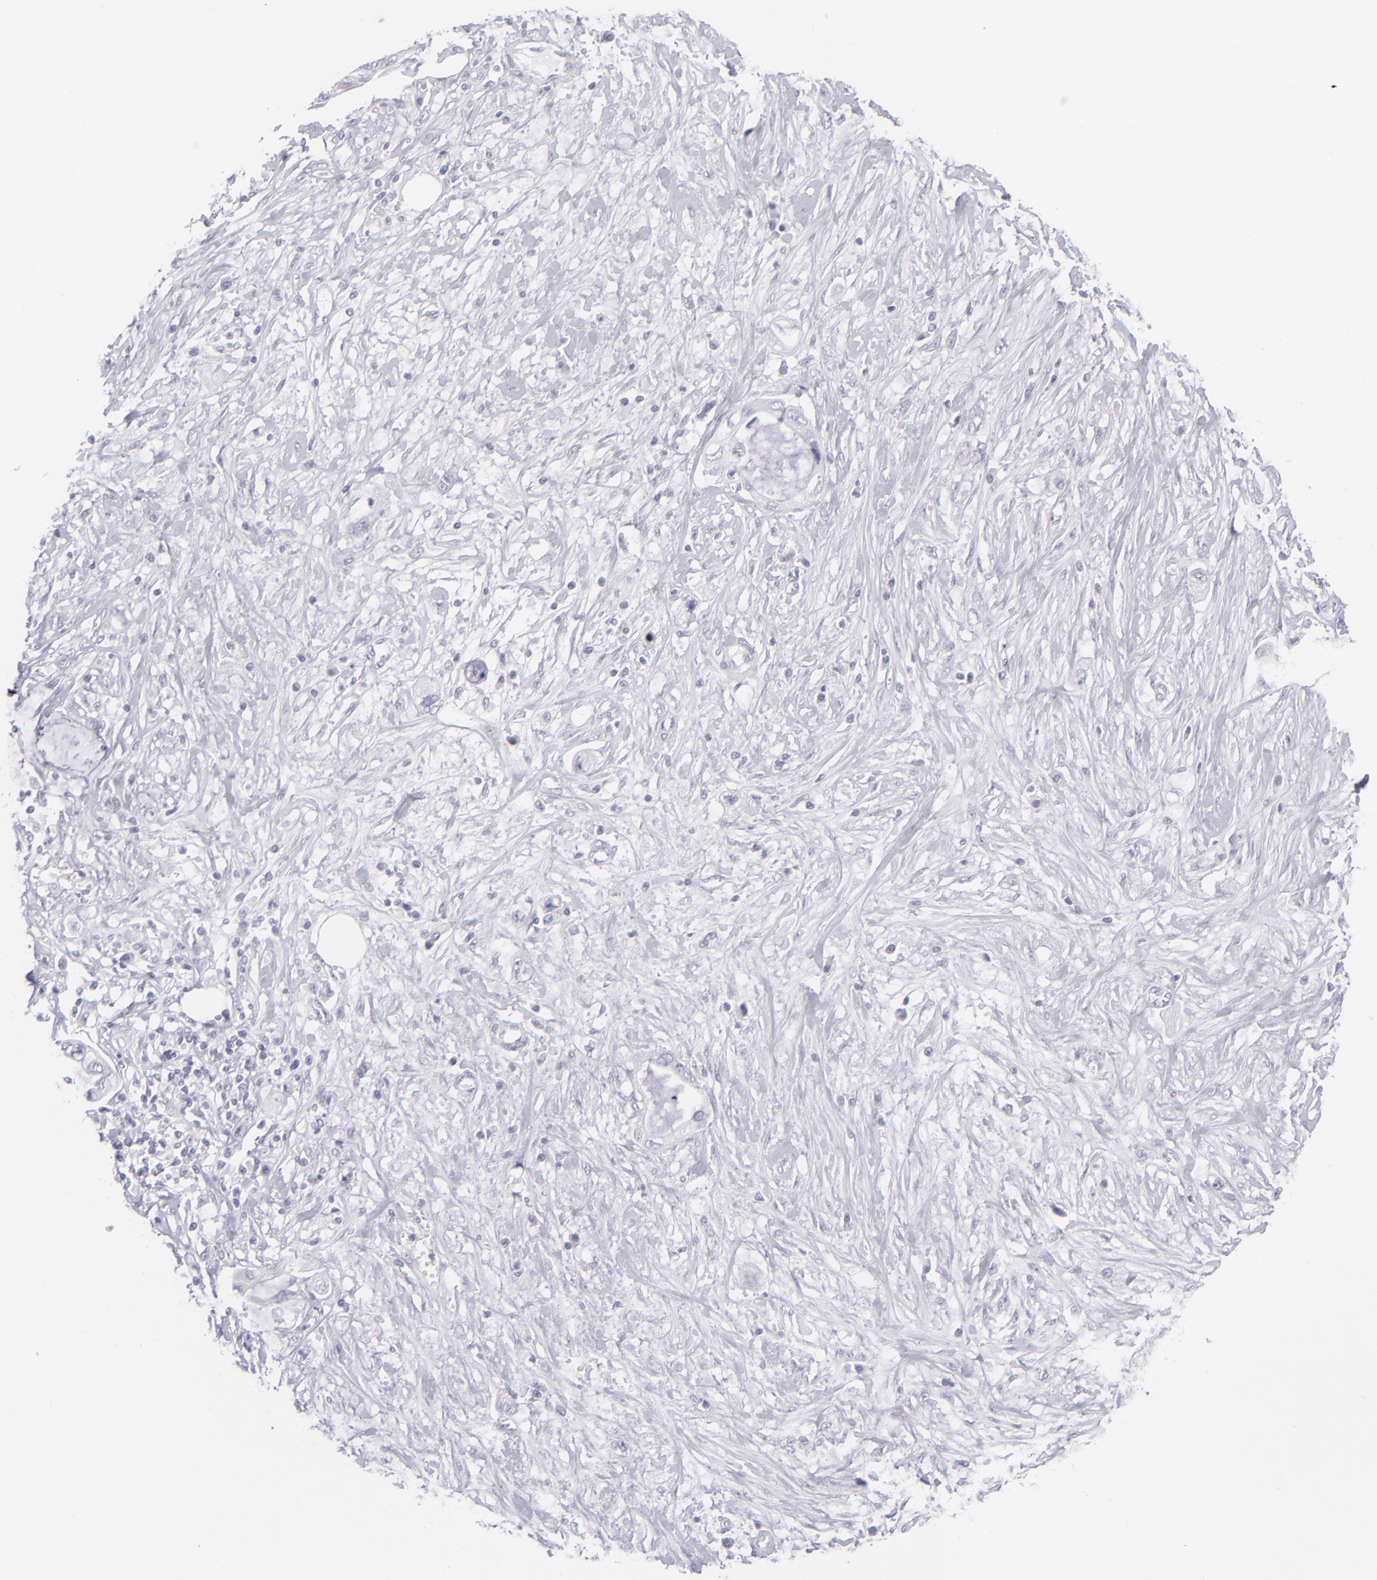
{"staining": {"intensity": "negative", "quantity": "none", "location": "none"}, "tissue": "pancreatic cancer", "cell_type": "Tumor cells", "image_type": "cancer", "snomed": [{"axis": "morphology", "description": "Adenocarcinoma, NOS"}, {"axis": "topography", "description": "Pancreas"}, {"axis": "topography", "description": "Stomach, upper"}], "caption": "Tumor cells are negative for brown protein staining in adenocarcinoma (pancreatic). (DAB (3,3'-diaminobenzidine) immunohistochemistry visualized using brightfield microscopy, high magnification).", "gene": "MYH11", "patient": {"sex": "male", "age": 77}}